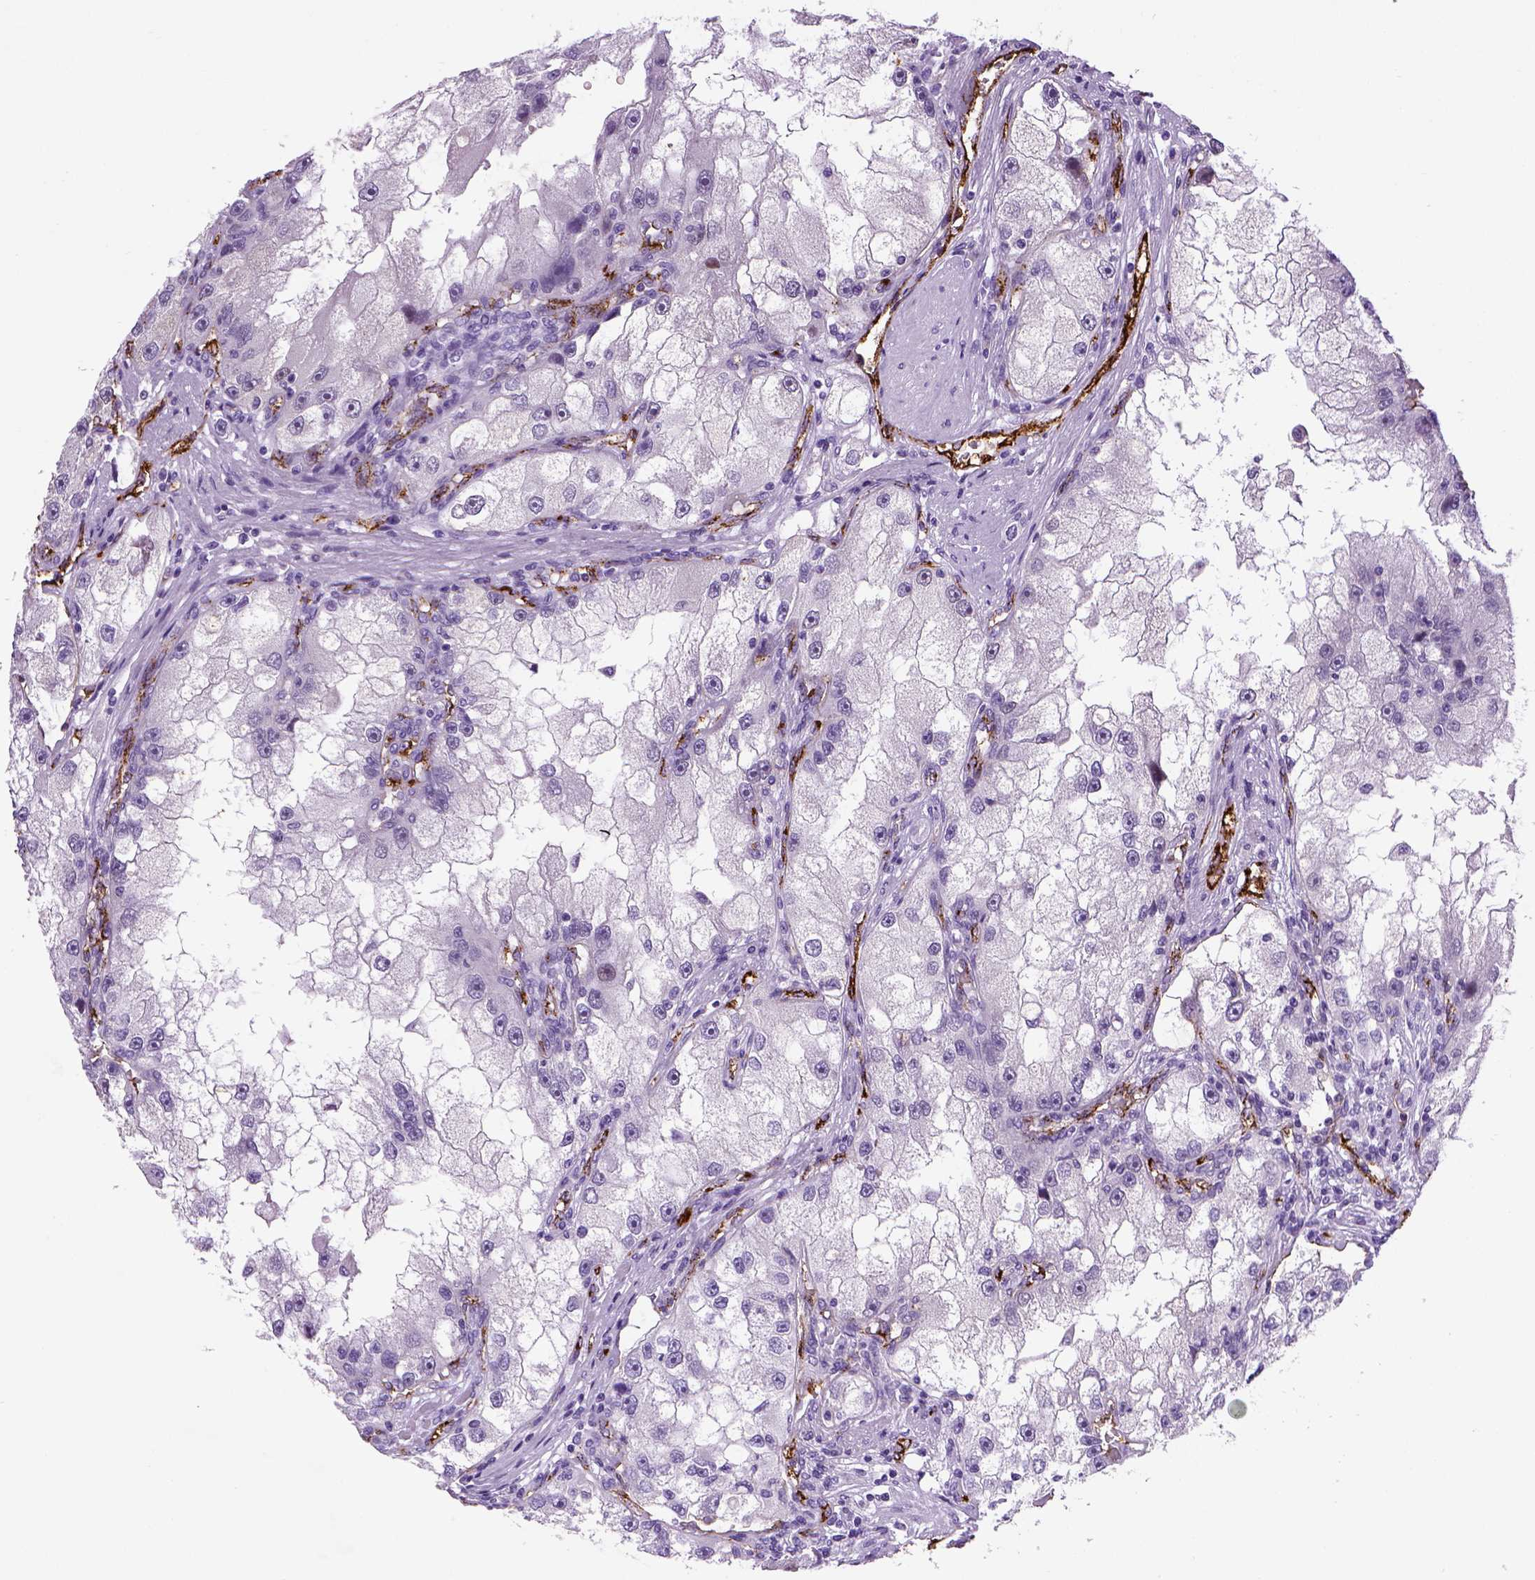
{"staining": {"intensity": "negative", "quantity": "none", "location": "none"}, "tissue": "renal cancer", "cell_type": "Tumor cells", "image_type": "cancer", "snomed": [{"axis": "morphology", "description": "Adenocarcinoma, NOS"}, {"axis": "topography", "description": "Kidney"}], "caption": "The micrograph reveals no staining of tumor cells in renal cancer.", "gene": "VWF", "patient": {"sex": "male", "age": 63}}